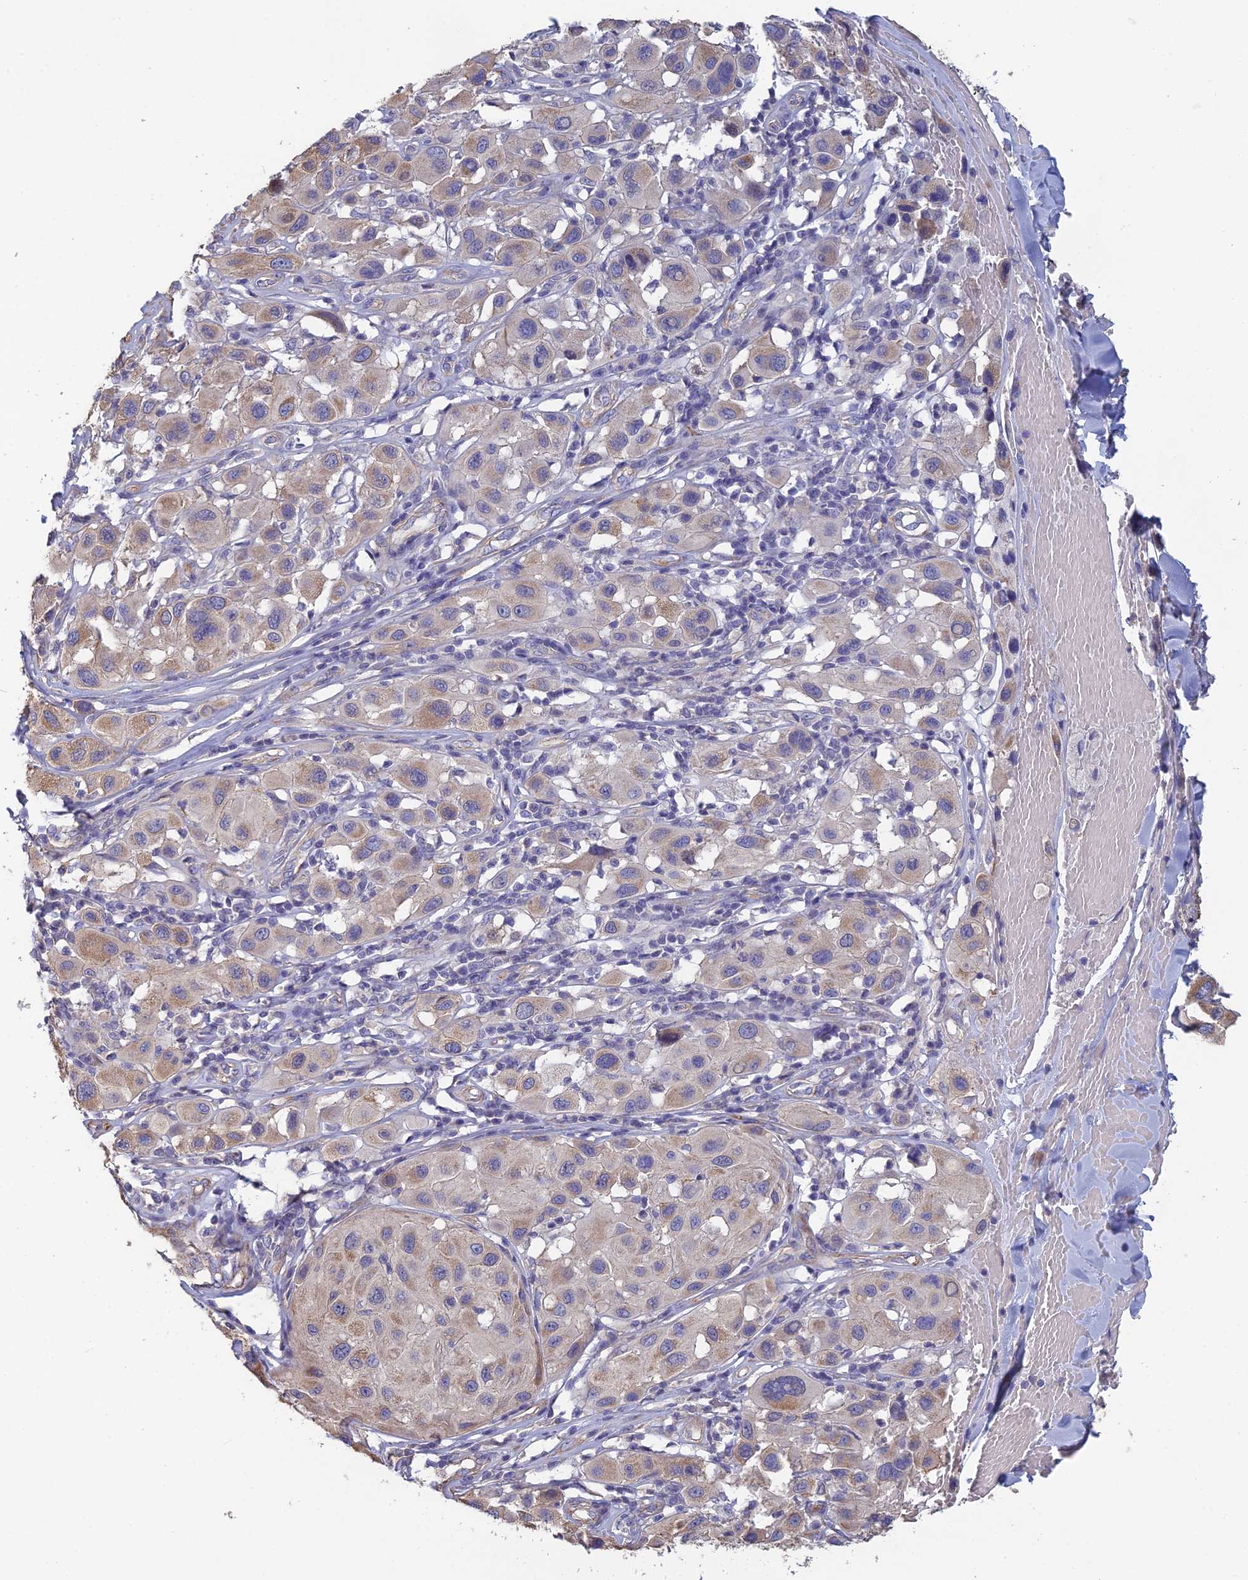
{"staining": {"intensity": "weak", "quantity": "25%-75%", "location": "cytoplasmic/membranous"}, "tissue": "melanoma", "cell_type": "Tumor cells", "image_type": "cancer", "snomed": [{"axis": "morphology", "description": "Malignant melanoma, Metastatic site"}, {"axis": "topography", "description": "Skin"}], "caption": "Melanoma tissue shows weak cytoplasmic/membranous positivity in about 25%-75% of tumor cells, visualized by immunohistochemistry. (DAB = brown stain, brightfield microscopy at high magnification).", "gene": "PCDHA5", "patient": {"sex": "male", "age": 41}}